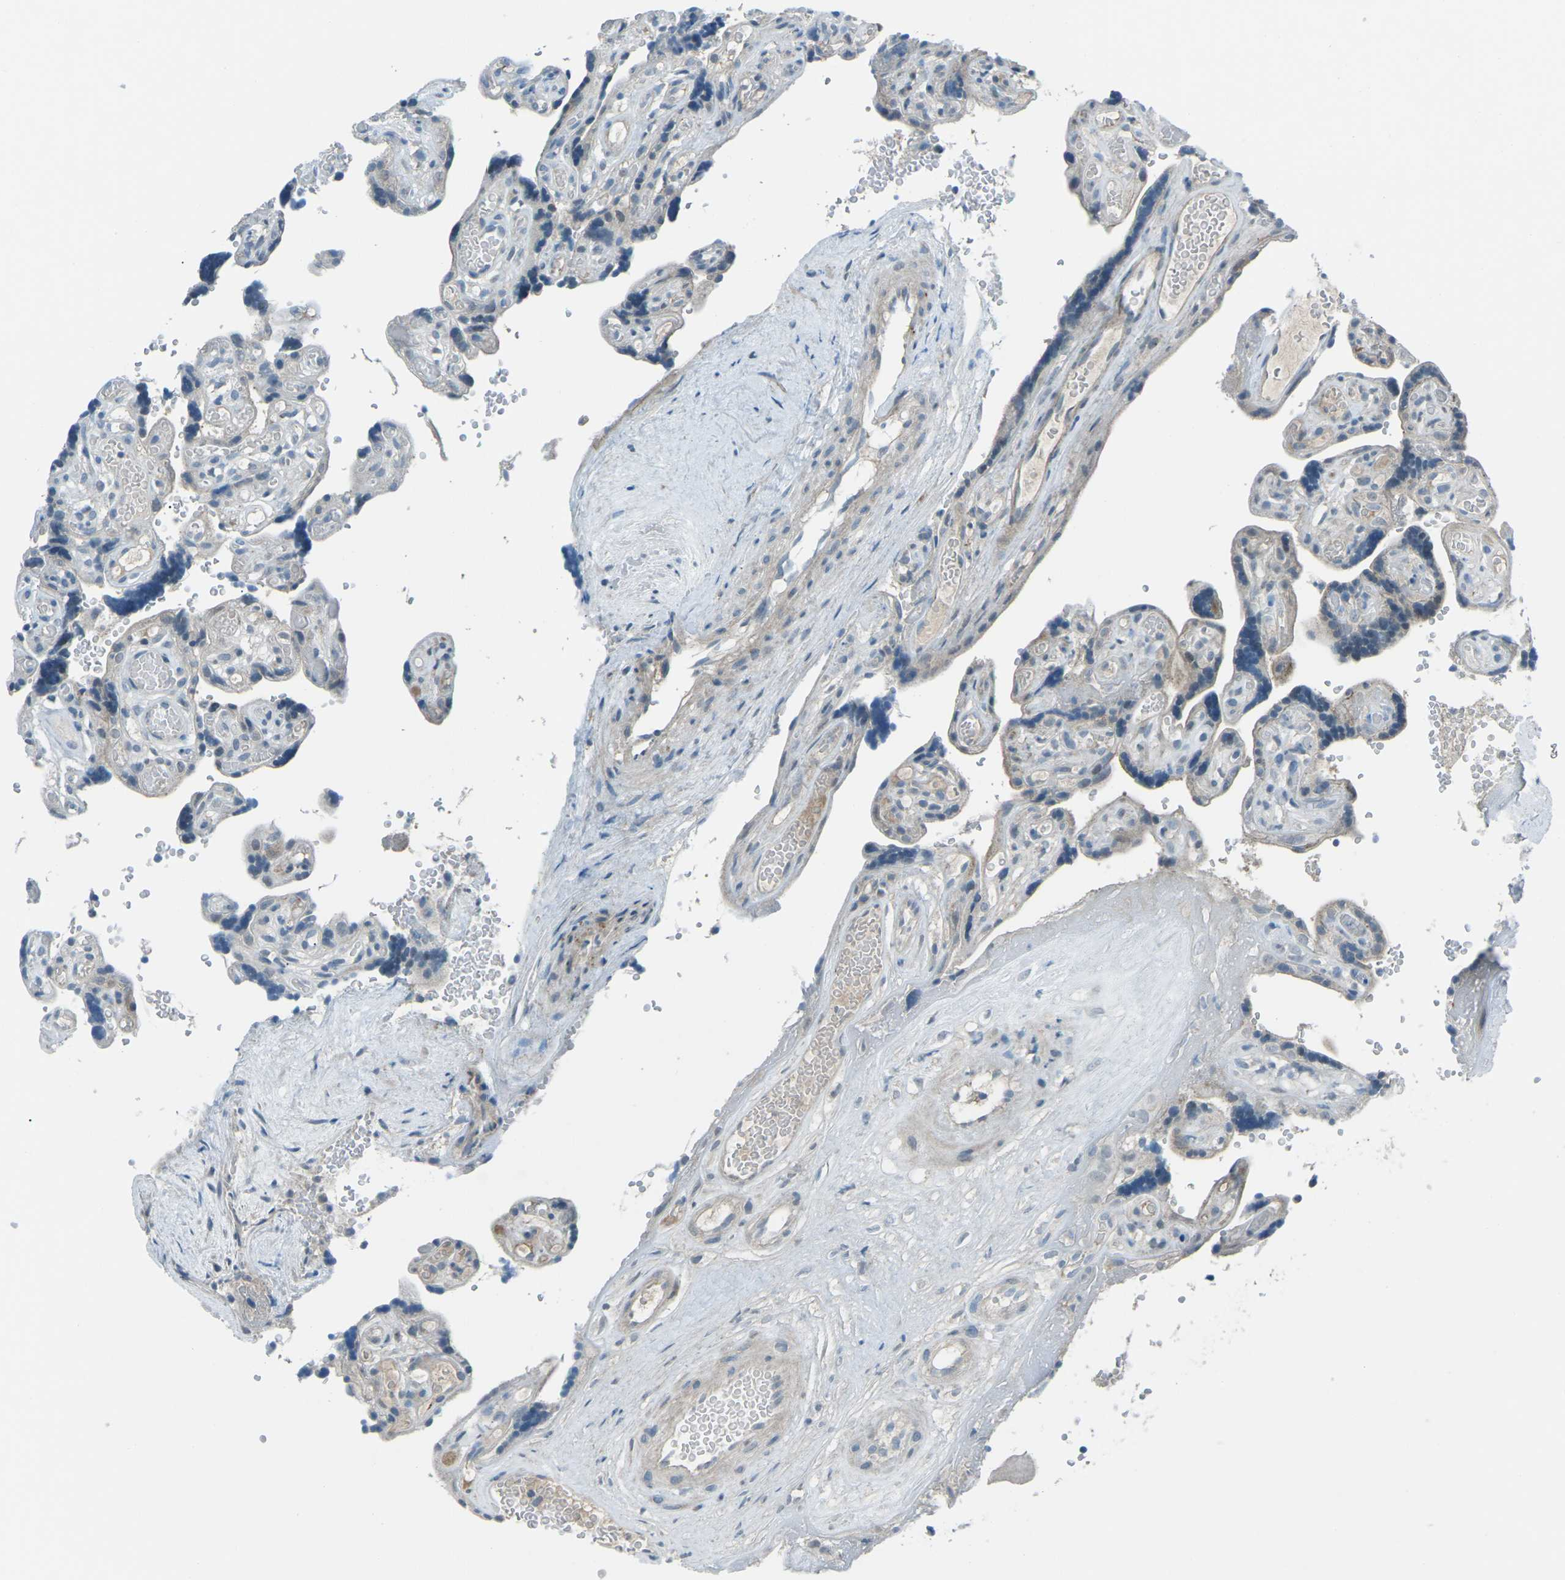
{"staining": {"intensity": "weak", "quantity": "25%-75%", "location": "cytoplasmic/membranous"}, "tissue": "placenta", "cell_type": "Decidual cells", "image_type": "normal", "snomed": [{"axis": "morphology", "description": "Normal tissue, NOS"}, {"axis": "topography", "description": "Placenta"}], "caption": "This histopathology image demonstrates immunohistochemistry (IHC) staining of benign placenta, with low weak cytoplasmic/membranous positivity in about 25%-75% of decidual cells.", "gene": "PRKCA", "patient": {"sex": "female", "age": 30}}